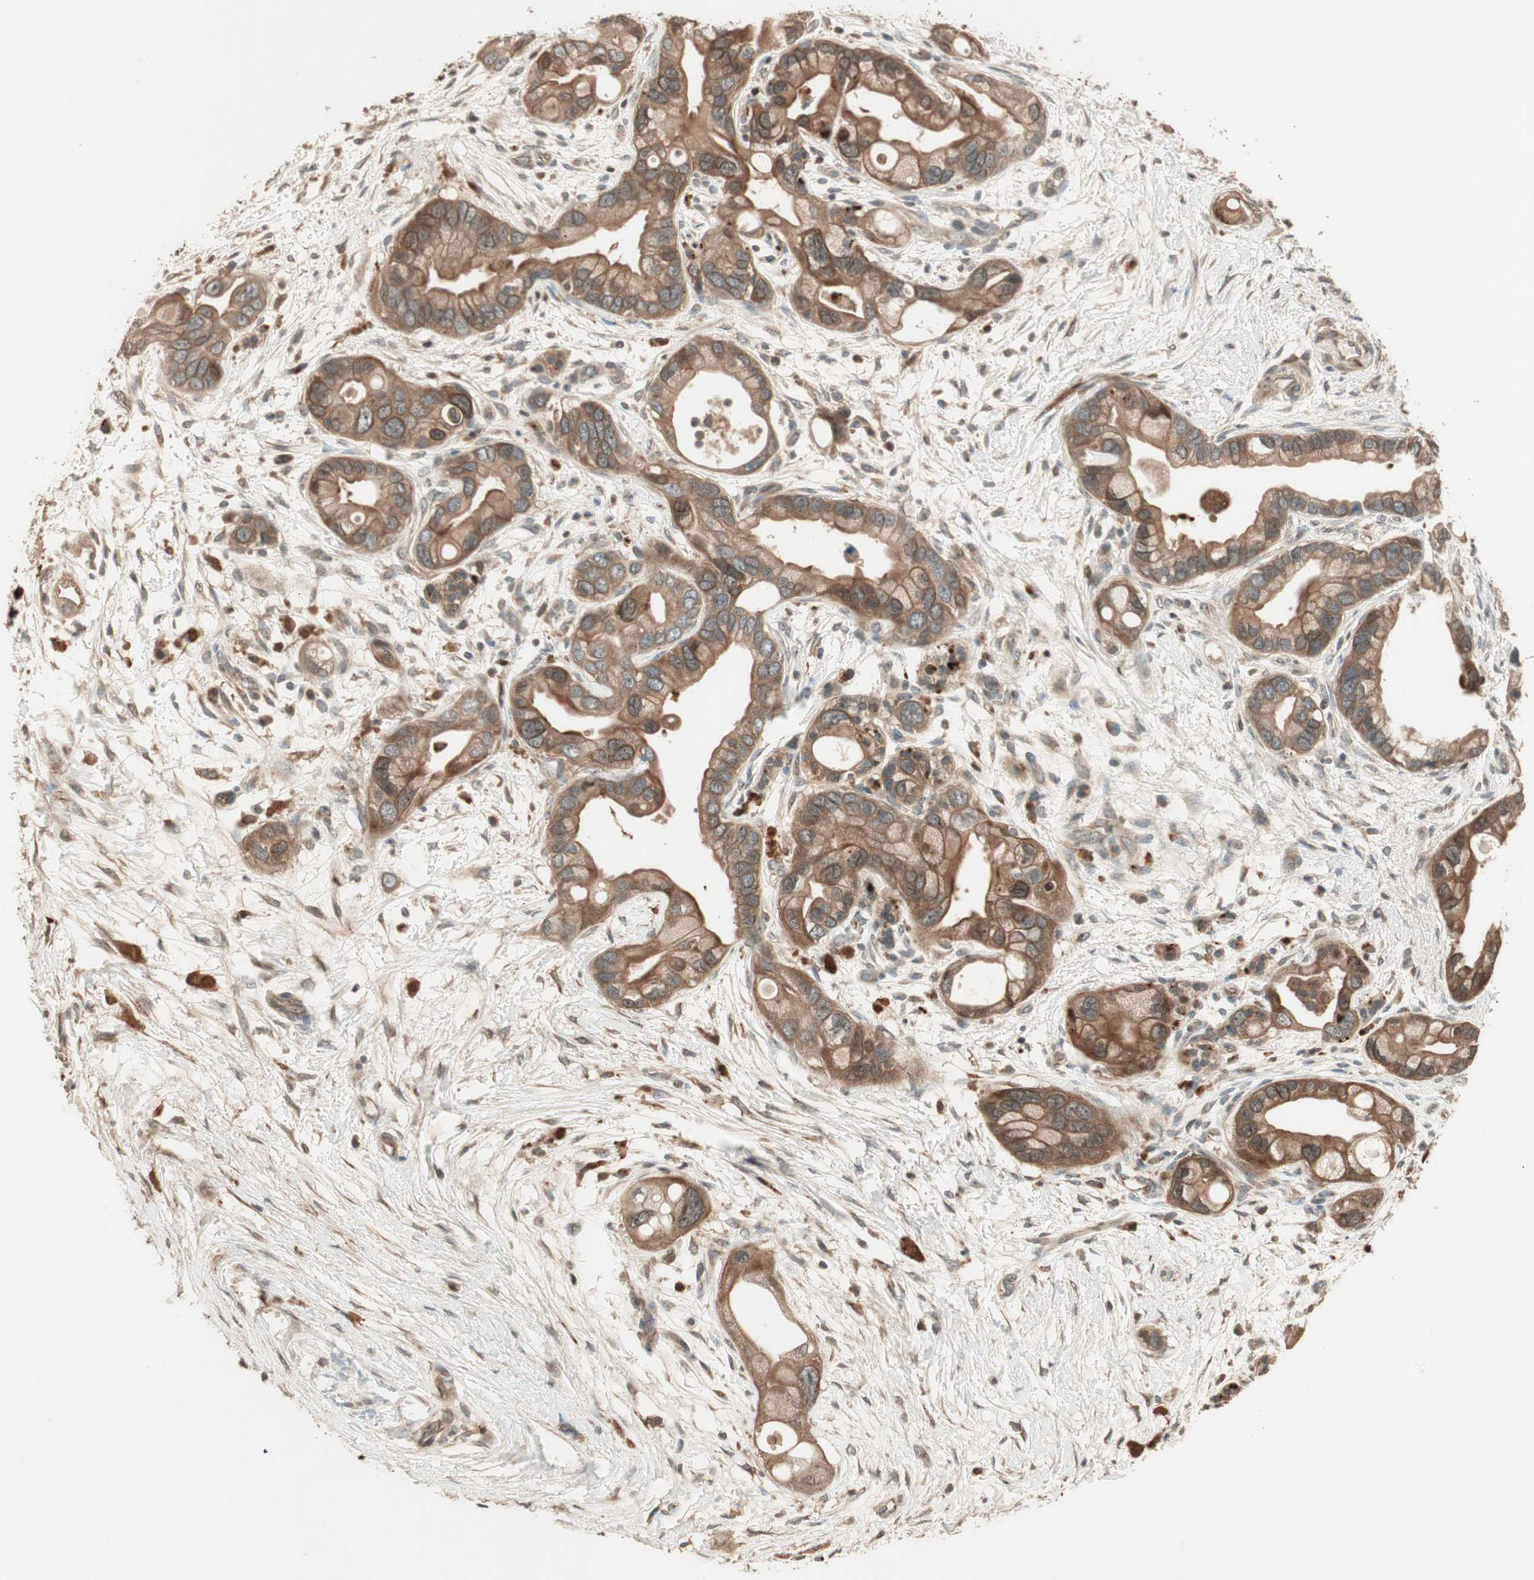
{"staining": {"intensity": "moderate", "quantity": ">75%", "location": "cytoplasmic/membranous"}, "tissue": "pancreatic cancer", "cell_type": "Tumor cells", "image_type": "cancer", "snomed": [{"axis": "morphology", "description": "Adenocarcinoma, NOS"}, {"axis": "topography", "description": "Pancreas"}], "caption": "Immunohistochemical staining of human pancreatic adenocarcinoma shows medium levels of moderate cytoplasmic/membranous protein expression in about >75% of tumor cells. (brown staining indicates protein expression, while blue staining denotes nuclei).", "gene": "CNOT4", "patient": {"sex": "female", "age": 77}}